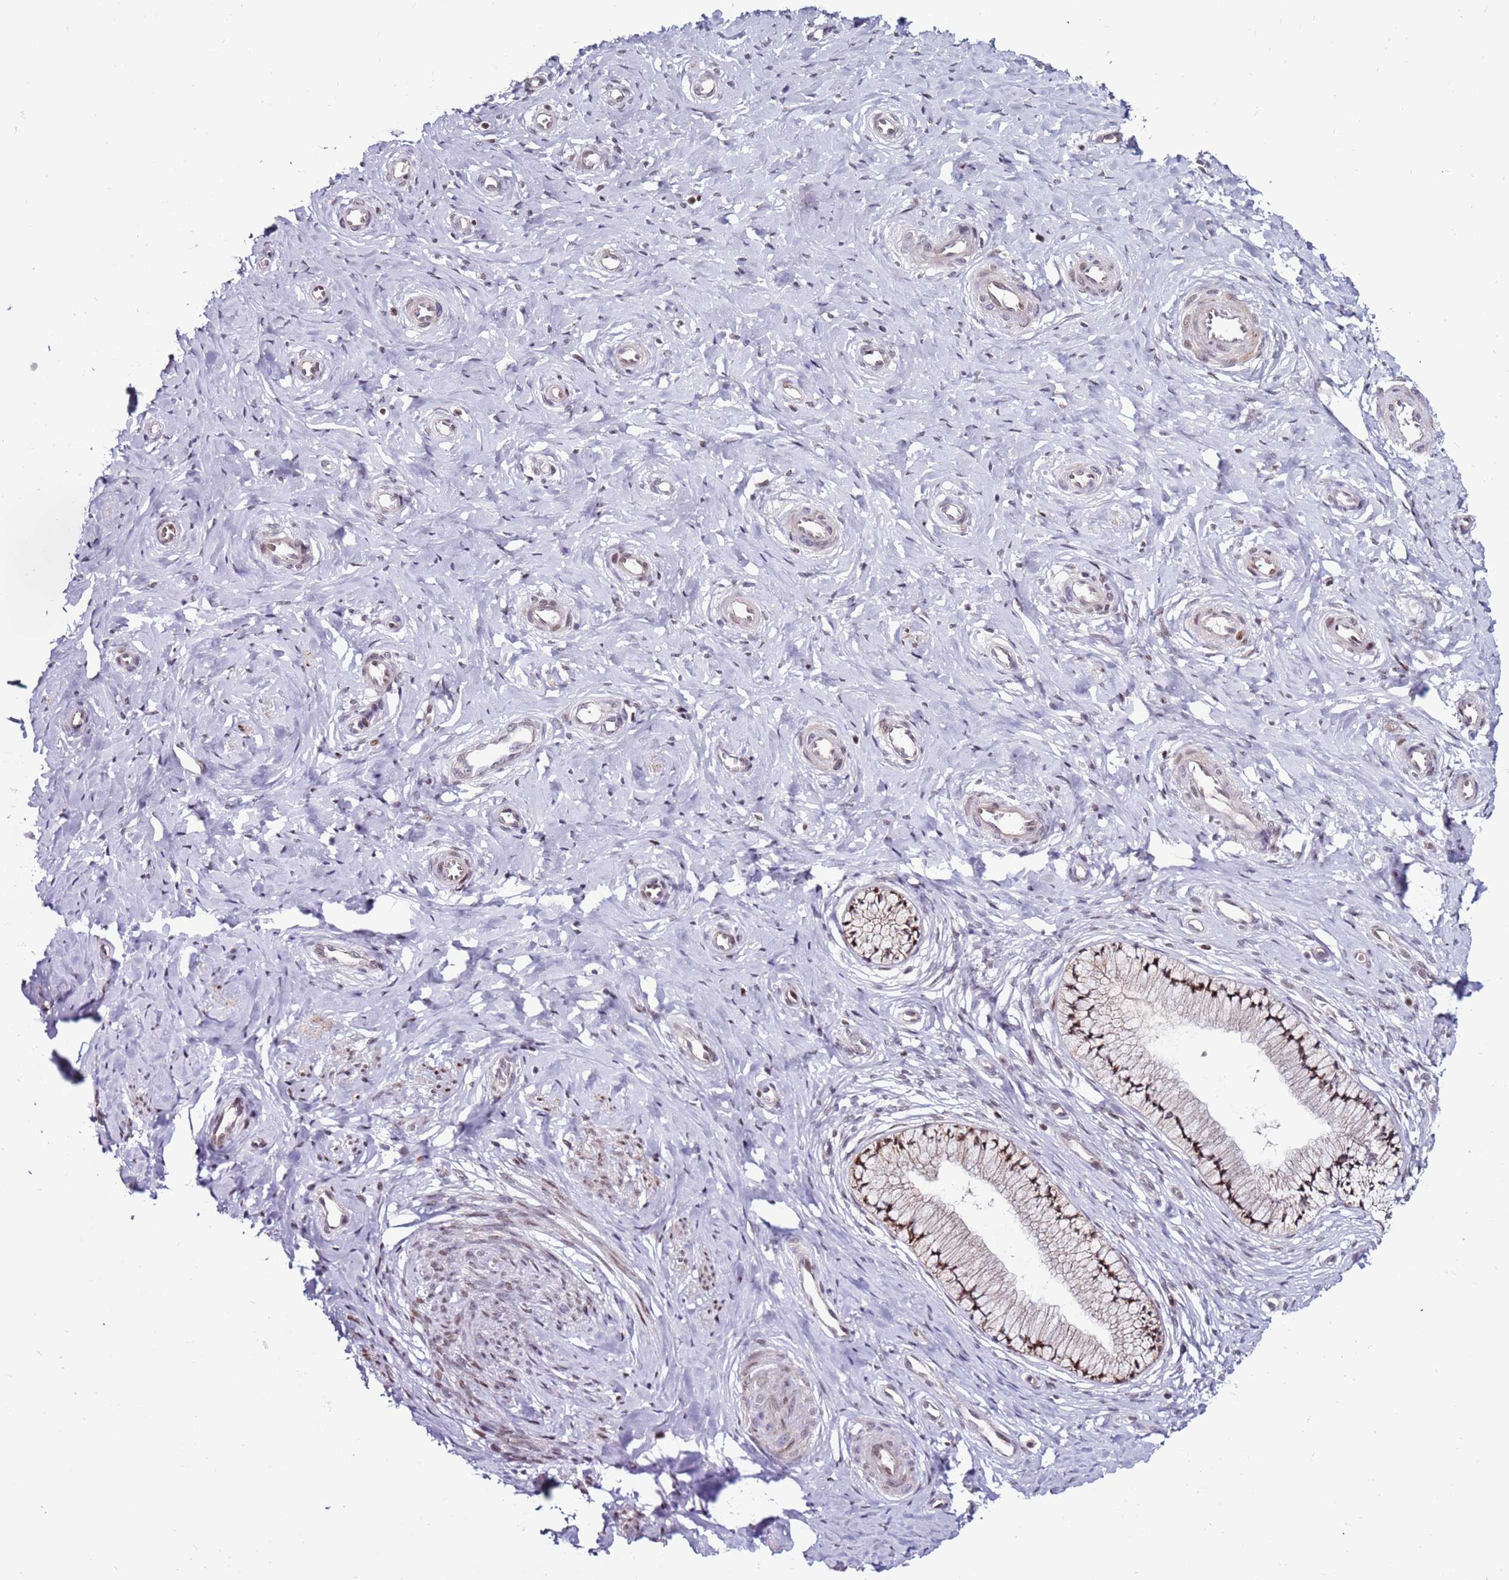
{"staining": {"intensity": "moderate", "quantity": ">75%", "location": "cytoplasmic/membranous,nuclear"}, "tissue": "cervix", "cell_type": "Glandular cells", "image_type": "normal", "snomed": [{"axis": "morphology", "description": "Normal tissue, NOS"}, {"axis": "topography", "description": "Cervix"}], "caption": "High-magnification brightfield microscopy of benign cervix stained with DAB (3,3'-diaminobenzidine) (brown) and counterstained with hematoxylin (blue). glandular cells exhibit moderate cytoplasmic/membranous,nuclear positivity is seen in approximately>75% of cells. (IHC, brightfield microscopy, high magnification).", "gene": "KPNA4", "patient": {"sex": "female", "age": 36}}